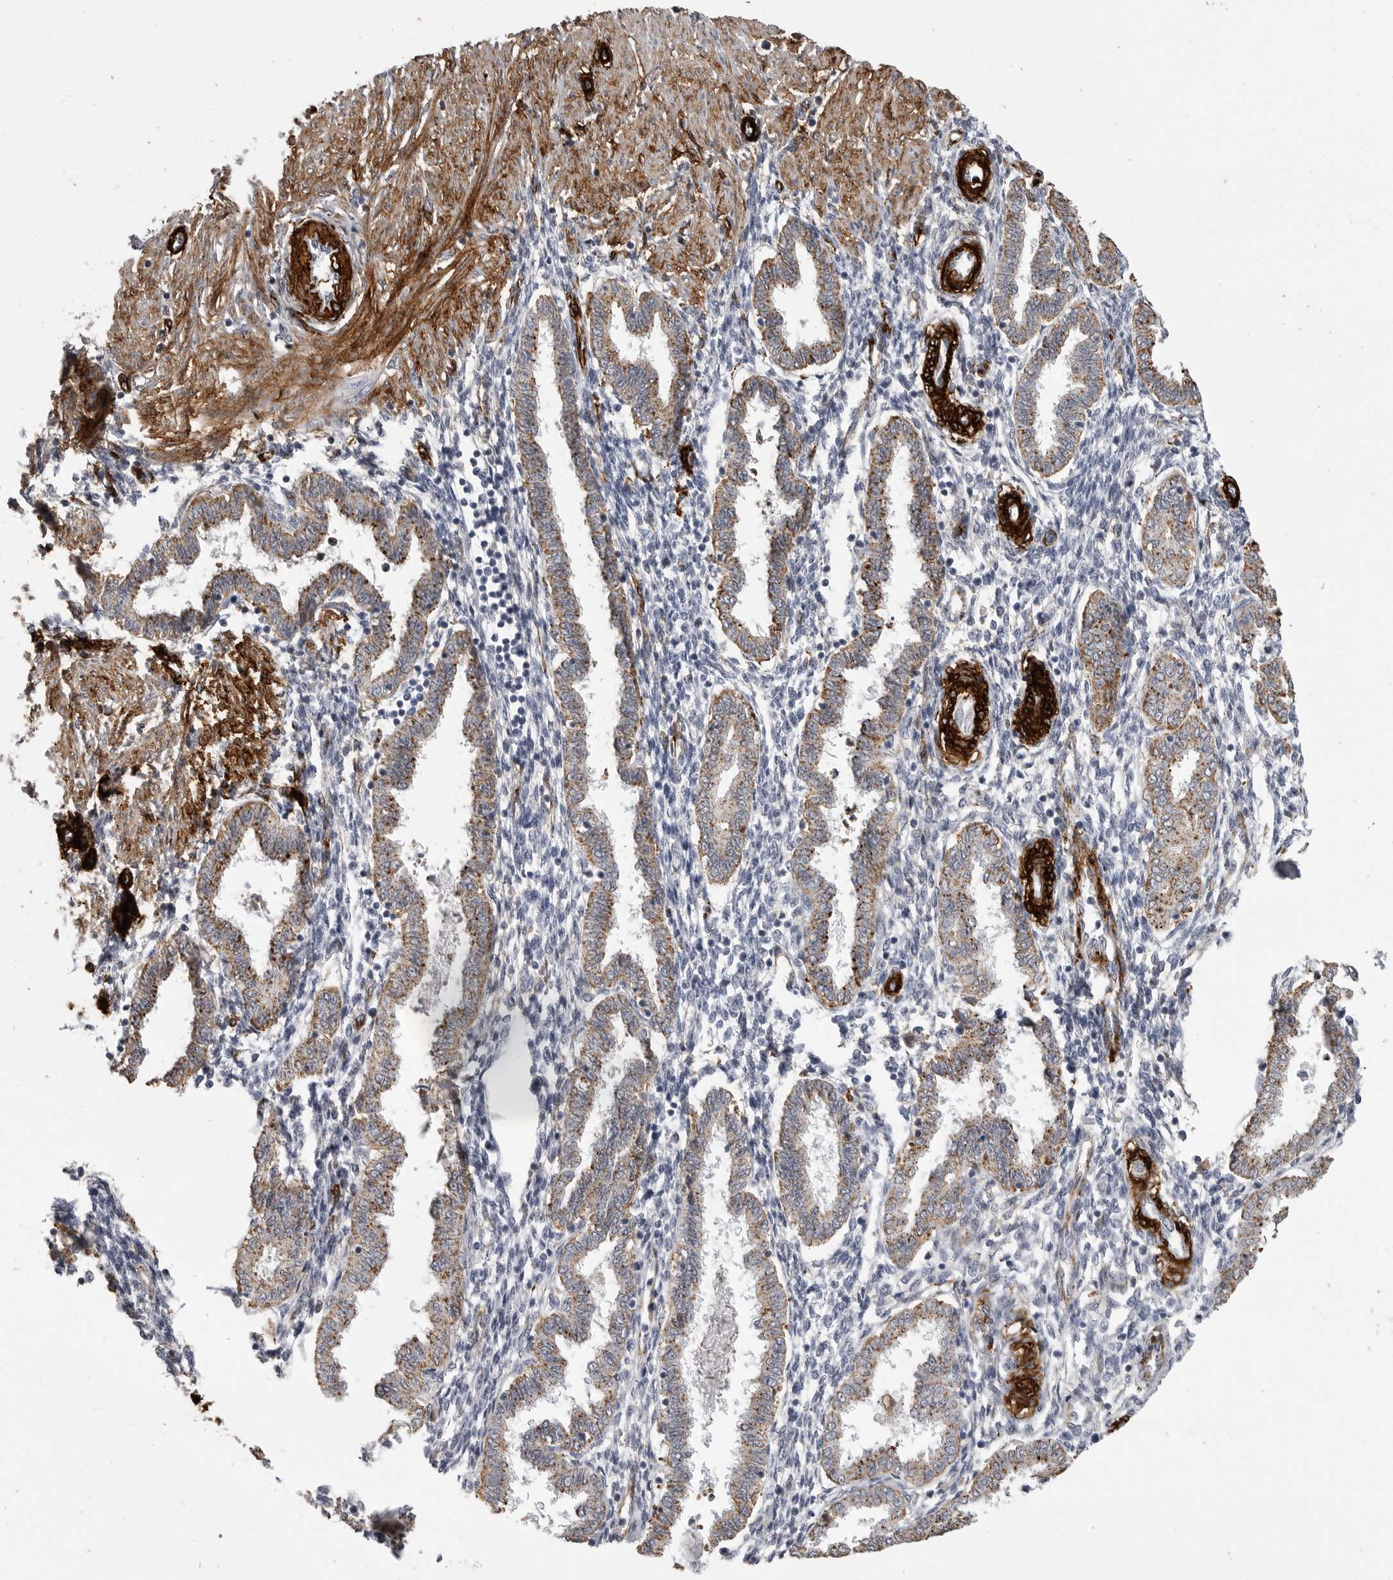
{"staining": {"intensity": "negative", "quantity": "none", "location": "none"}, "tissue": "endometrium", "cell_type": "Cells in endometrial stroma", "image_type": "normal", "snomed": [{"axis": "morphology", "description": "Normal tissue, NOS"}, {"axis": "topography", "description": "Endometrium"}], "caption": "This is an immunohistochemistry micrograph of unremarkable human endometrium. There is no staining in cells in endometrial stroma.", "gene": "AOC3", "patient": {"sex": "female", "age": 33}}